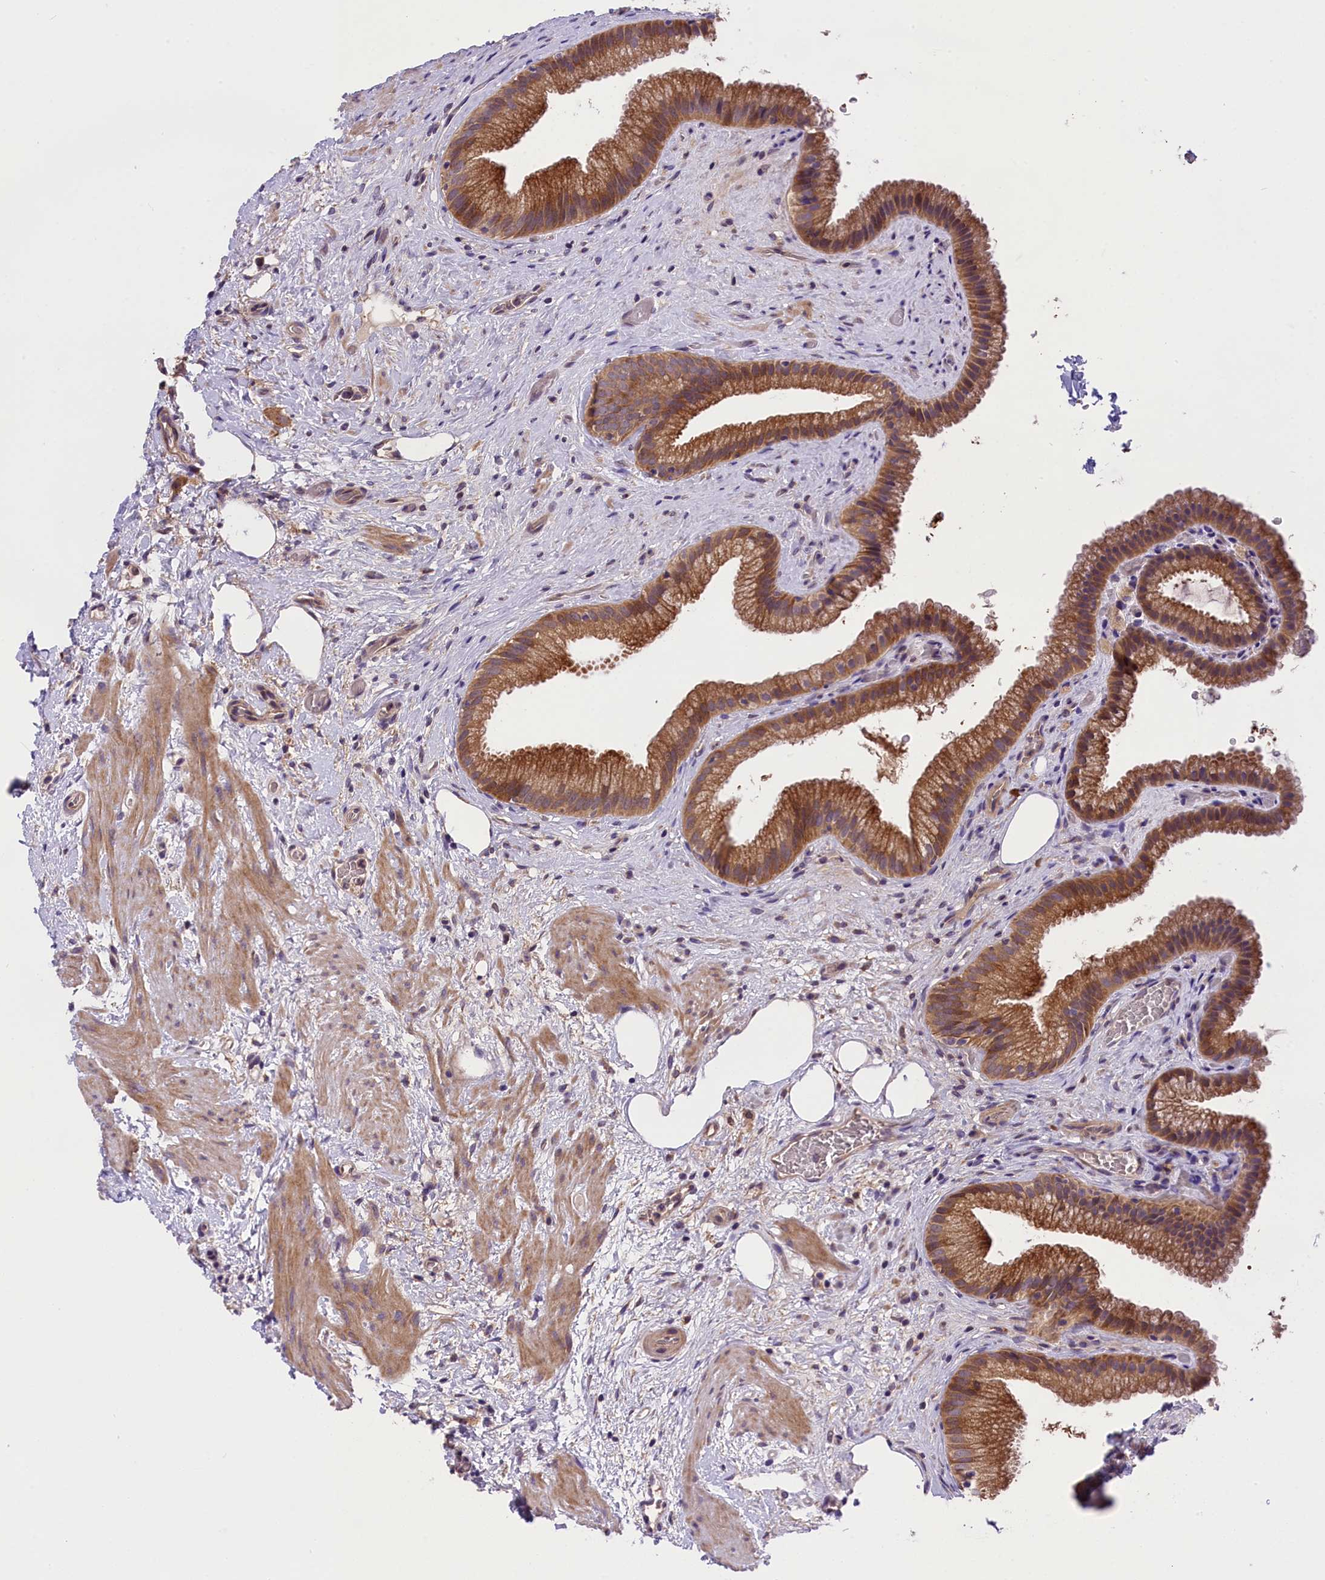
{"staining": {"intensity": "strong", "quantity": ">75%", "location": "cytoplasmic/membranous"}, "tissue": "gallbladder", "cell_type": "Glandular cells", "image_type": "normal", "snomed": [{"axis": "morphology", "description": "Normal tissue, NOS"}, {"axis": "morphology", "description": "Inflammation, NOS"}, {"axis": "topography", "description": "Gallbladder"}], "caption": "High-power microscopy captured an IHC photomicrograph of normal gallbladder, revealing strong cytoplasmic/membranous expression in about >75% of glandular cells. The protein of interest is shown in brown color, while the nuclei are stained blue.", "gene": "ABCC10", "patient": {"sex": "male", "age": 51}}